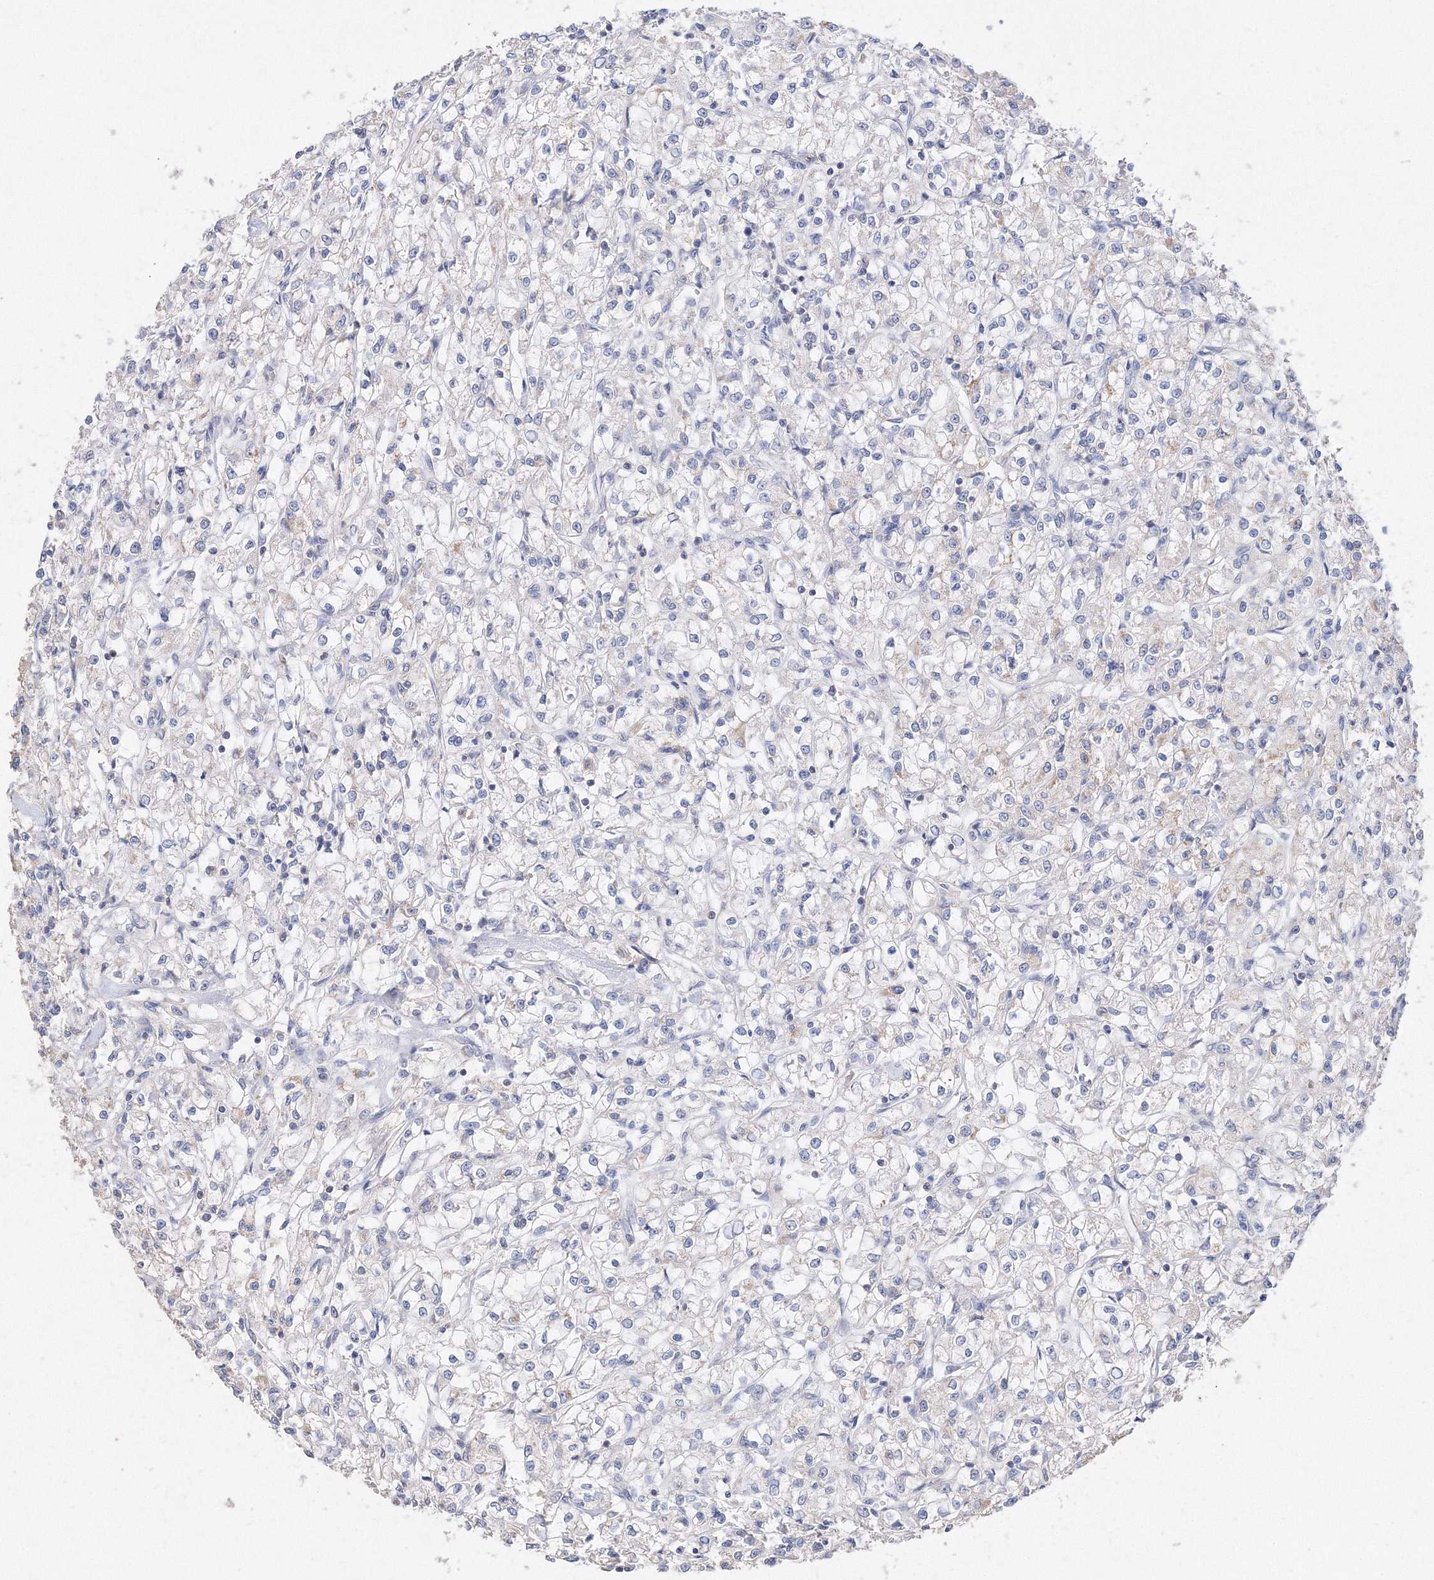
{"staining": {"intensity": "negative", "quantity": "none", "location": "none"}, "tissue": "renal cancer", "cell_type": "Tumor cells", "image_type": "cancer", "snomed": [{"axis": "morphology", "description": "Adenocarcinoma, NOS"}, {"axis": "topography", "description": "Kidney"}], "caption": "Micrograph shows no protein positivity in tumor cells of renal adenocarcinoma tissue.", "gene": "GLS", "patient": {"sex": "female", "age": 59}}